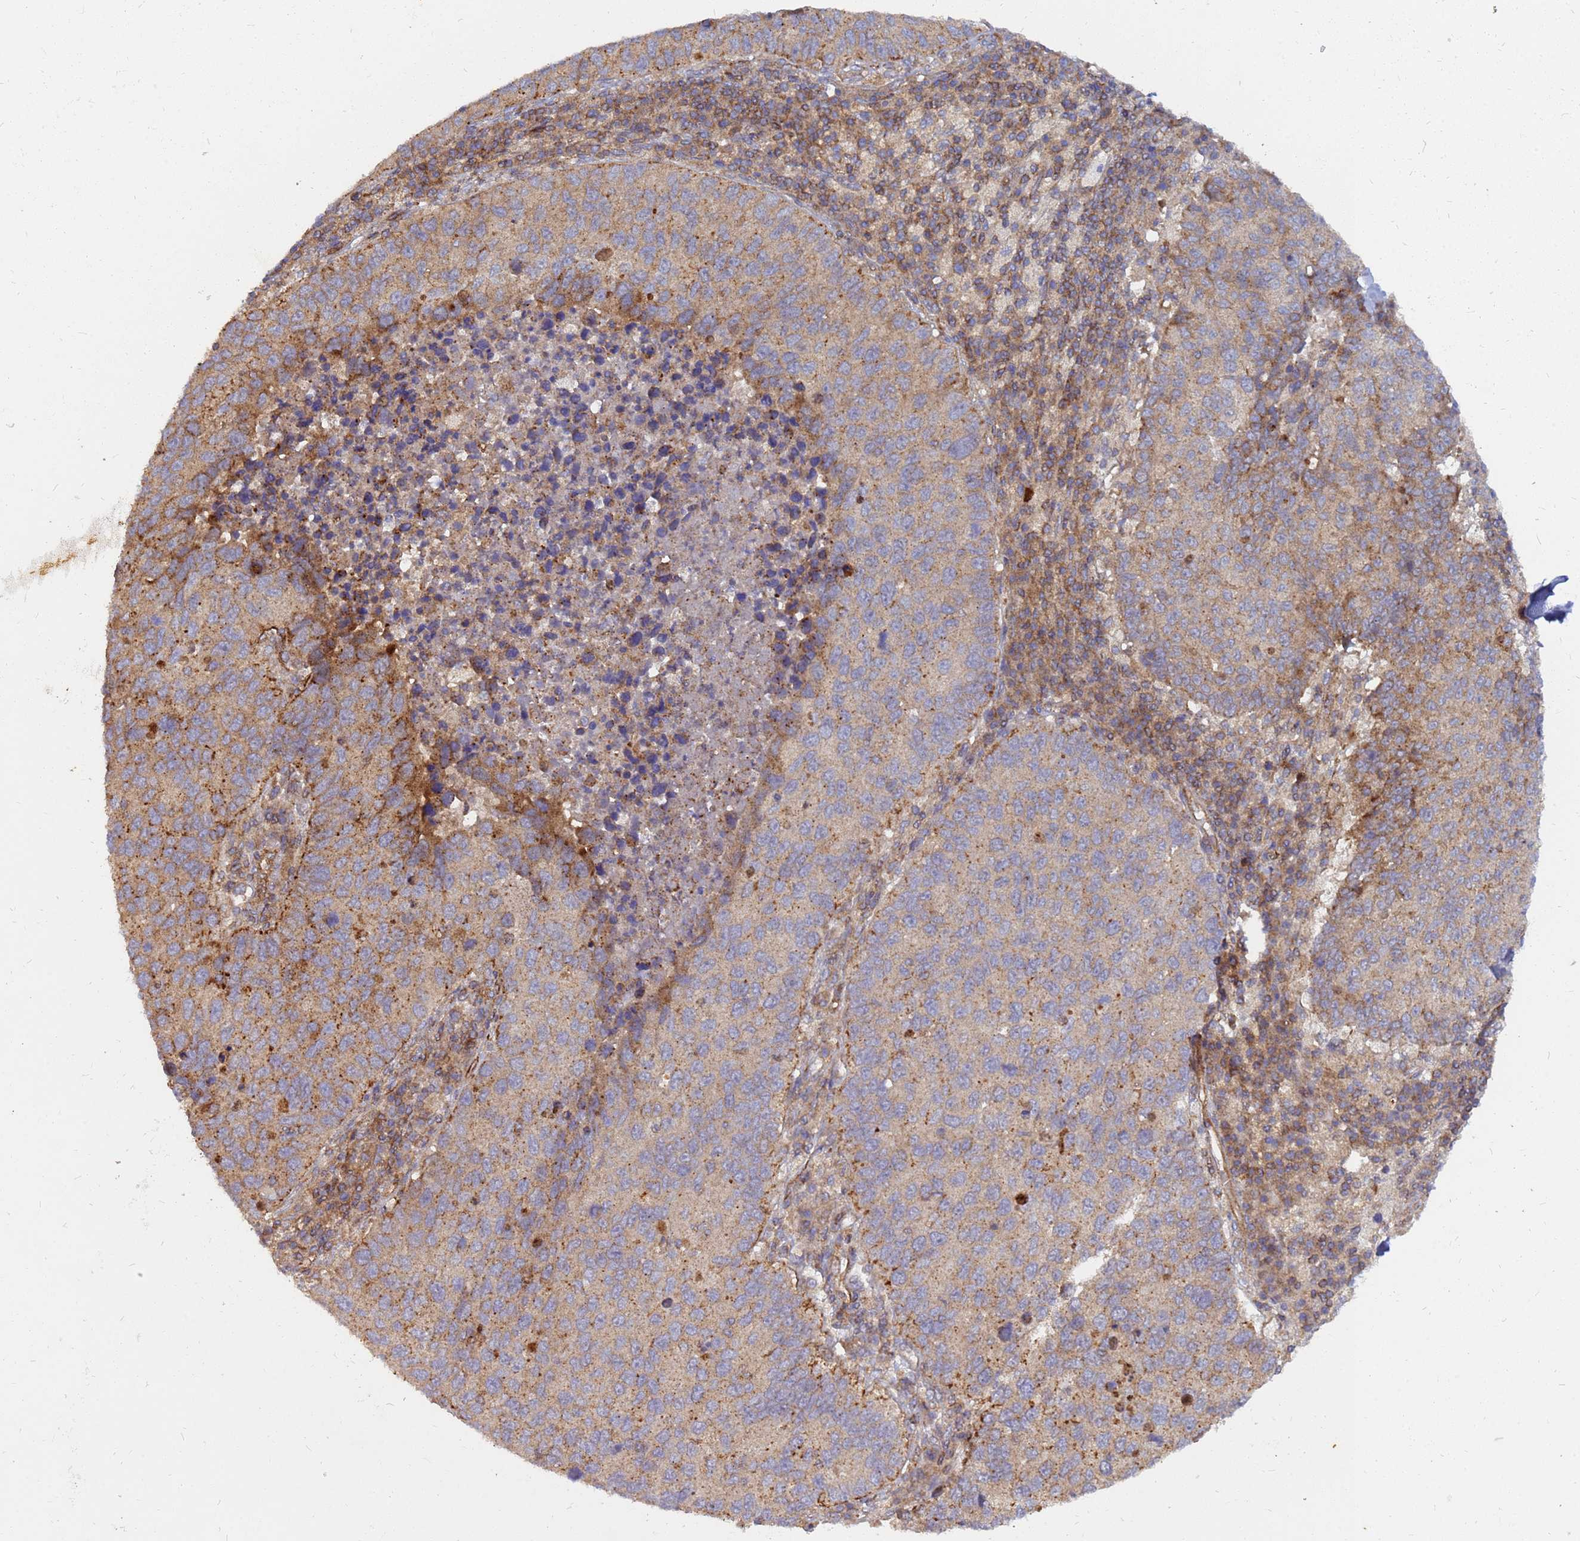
{"staining": {"intensity": "moderate", "quantity": "<25%", "location": "cytoplasmic/membranous"}, "tissue": "lung cancer", "cell_type": "Tumor cells", "image_type": "cancer", "snomed": [{"axis": "morphology", "description": "Squamous cell carcinoma, NOS"}, {"axis": "topography", "description": "Lung"}], "caption": "Moderate cytoplasmic/membranous protein expression is seen in about <25% of tumor cells in lung cancer (squamous cell carcinoma).", "gene": "CDC34", "patient": {"sex": "male", "age": 73}}